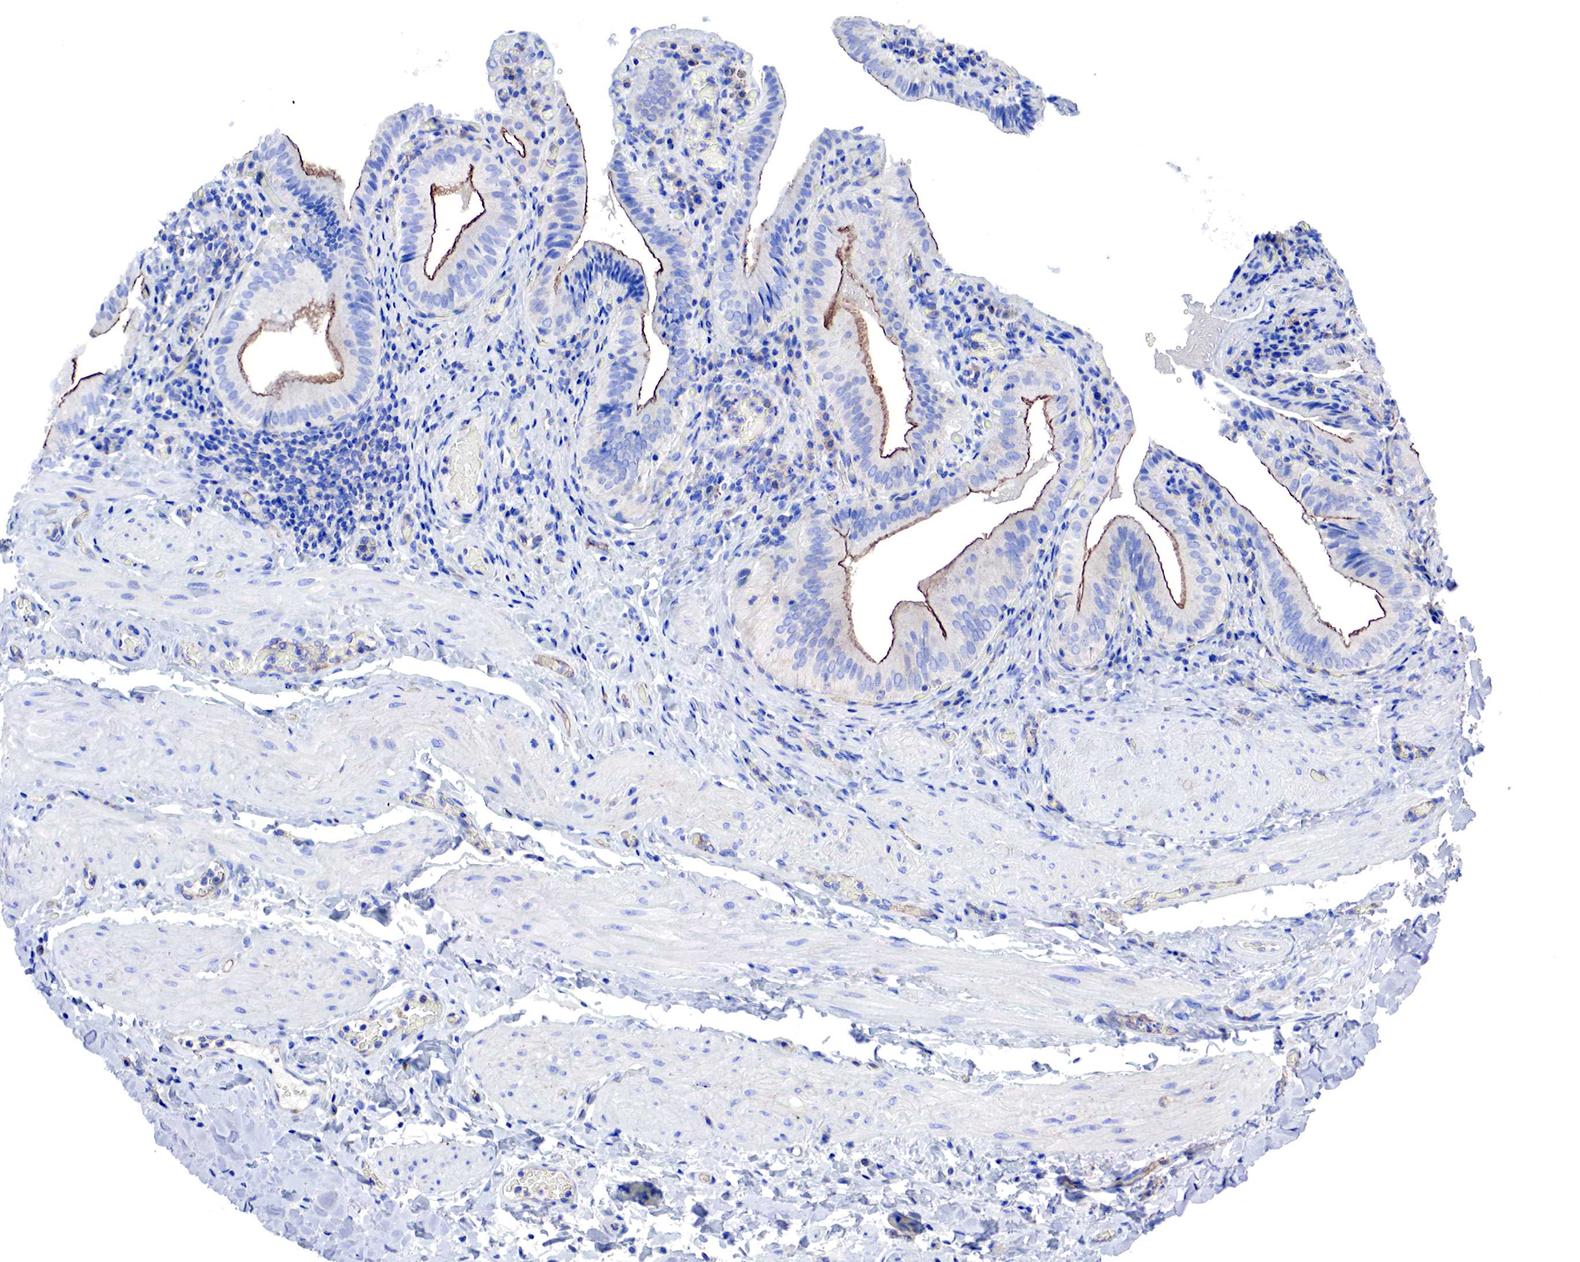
{"staining": {"intensity": "strong", "quantity": ">75%", "location": "cytoplasmic/membranous"}, "tissue": "gallbladder", "cell_type": "Glandular cells", "image_type": "normal", "snomed": [{"axis": "morphology", "description": "Normal tissue, NOS"}, {"axis": "topography", "description": "Gallbladder"}], "caption": "Protein staining of unremarkable gallbladder displays strong cytoplasmic/membranous staining in about >75% of glandular cells.", "gene": "MSN", "patient": {"sex": "female", "age": 76}}